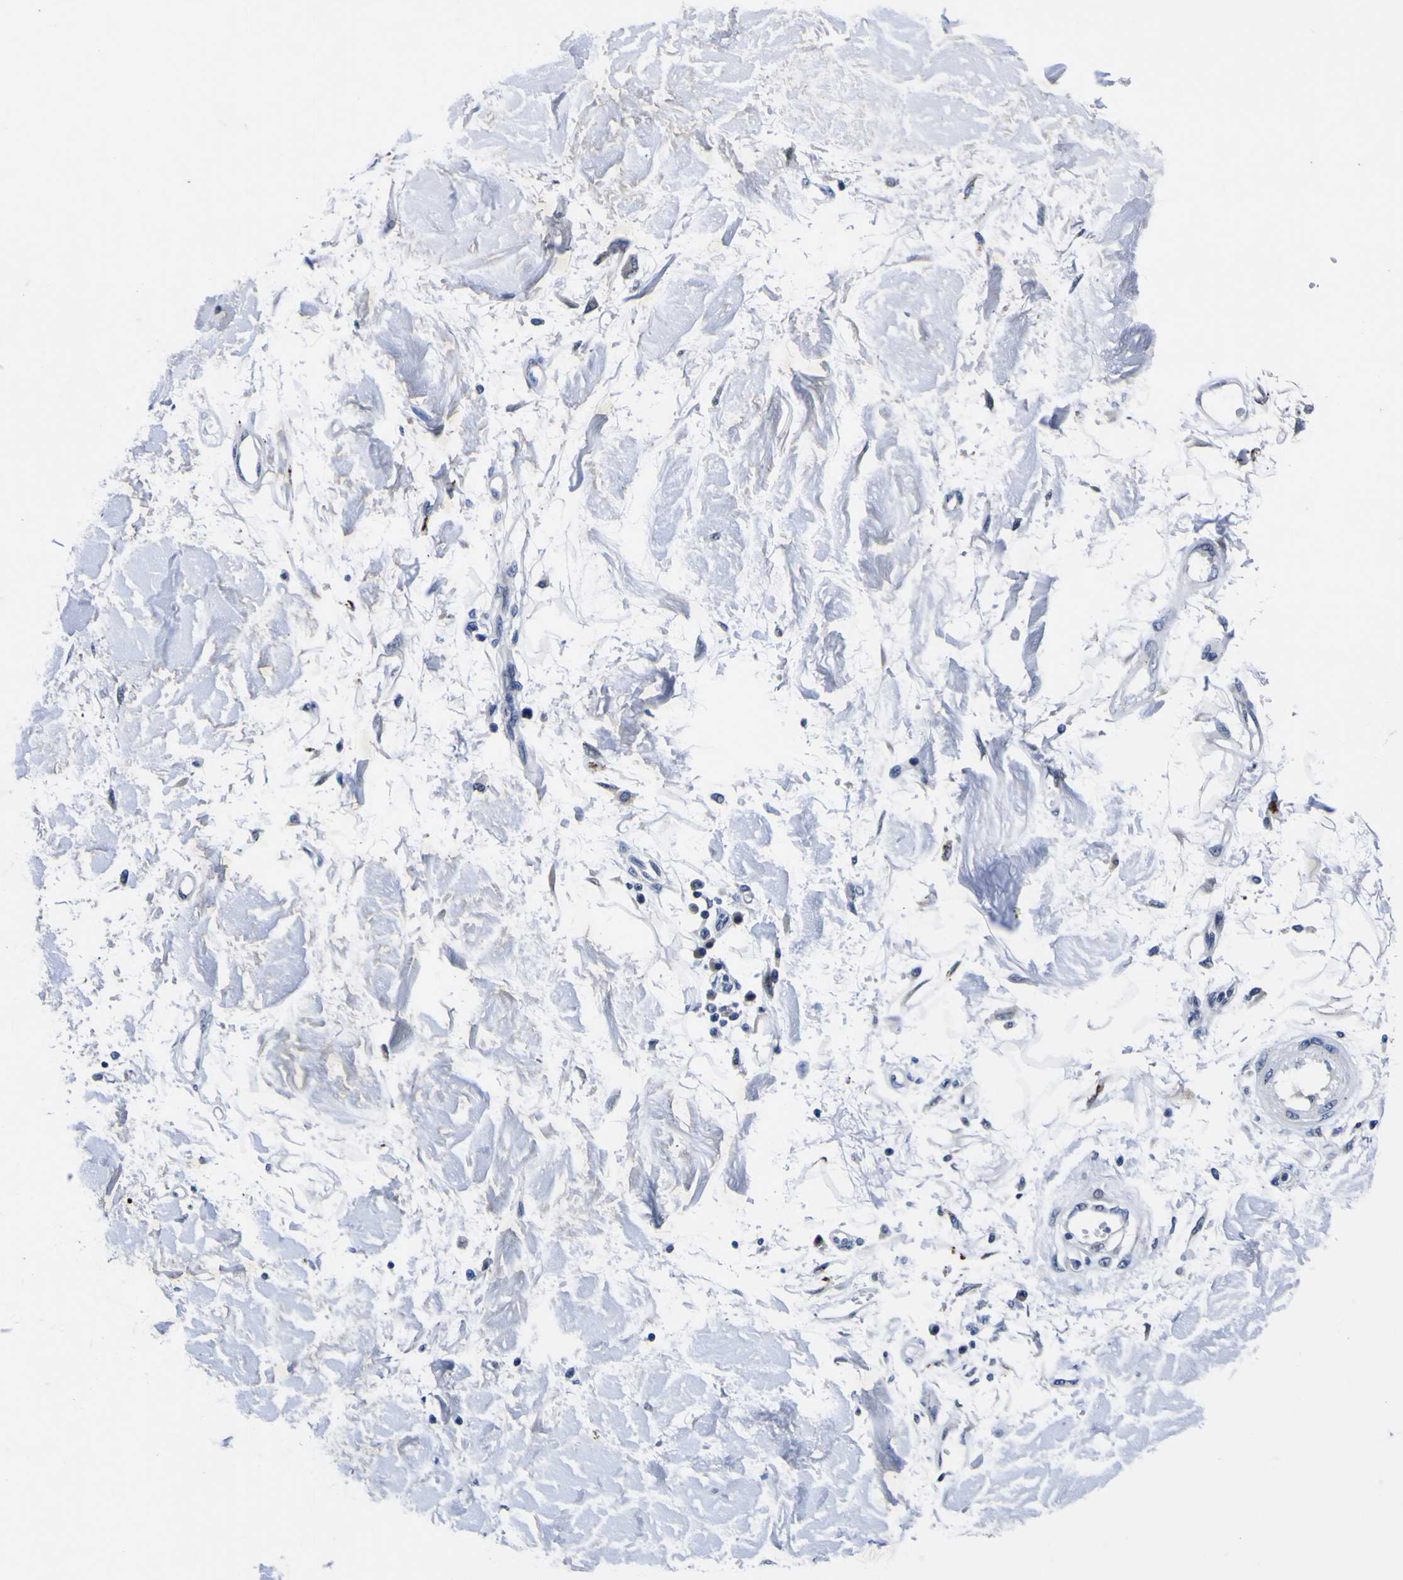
{"staining": {"intensity": "negative", "quantity": "none", "location": "none"}, "tissue": "soft tissue", "cell_type": "Fibroblasts", "image_type": "normal", "snomed": [{"axis": "morphology", "description": "Squamous cell carcinoma, NOS"}, {"axis": "topography", "description": "Skin"}], "caption": "IHC micrograph of unremarkable human soft tissue stained for a protein (brown), which displays no expression in fibroblasts.", "gene": "IGFLR1", "patient": {"sex": "male", "age": 83}}